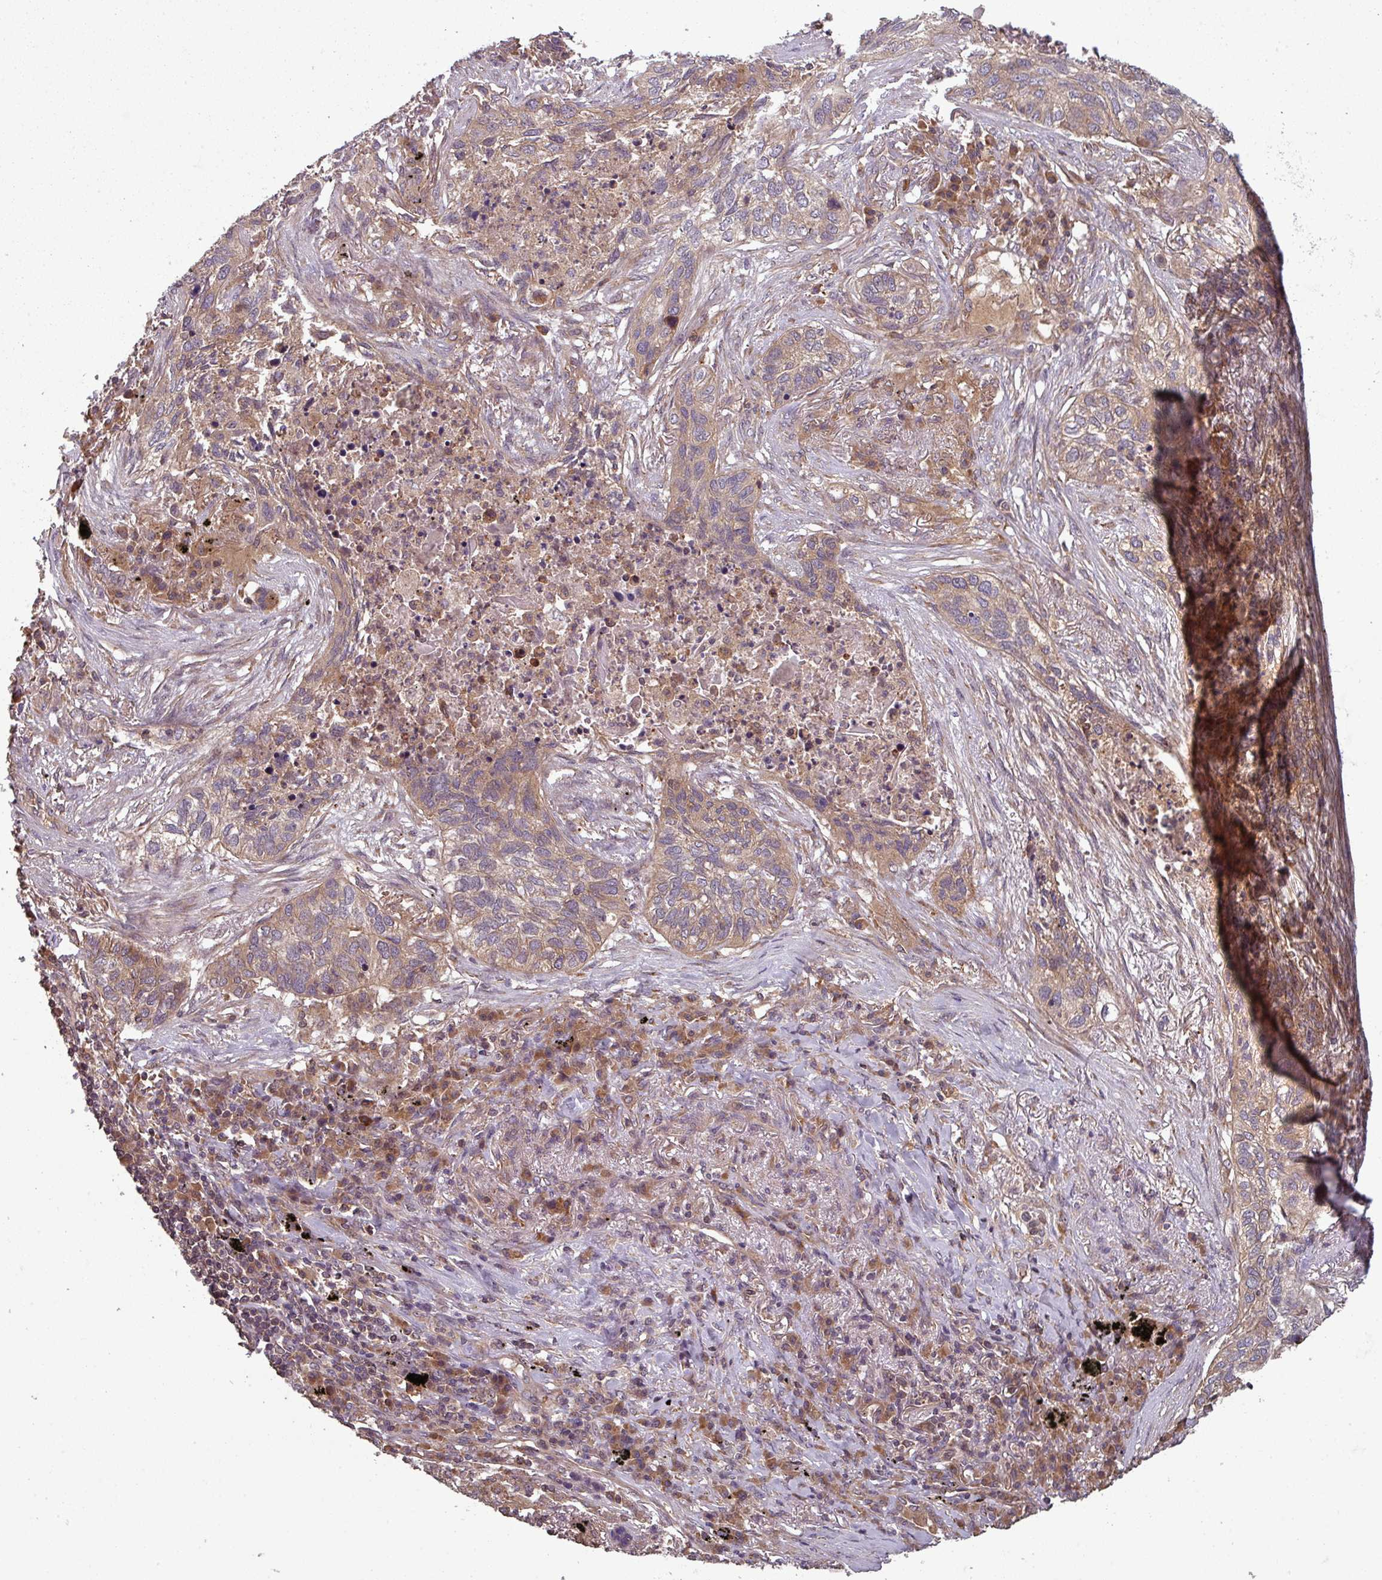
{"staining": {"intensity": "moderate", "quantity": "<25%", "location": "cytoplasmic/membranous"}, "tissue": "lung cancer", "cell_type": "Tumor cells", "image_type": "cancer", "snomed": [{"axis": "morphology", "description": "Squamous cell carcinoma, NOS"}, {"axis": "topography", "description": "Lung"}], "caption": "Immunohistochemistry (IHC) (DAB) staining of human lung cancer (squamous cell carcinoma) shows moderate cytoplasmic/membranous protein positivity in about <25% of tumor cells.", "gene": "GSKIP", "patient": {"sex": "female", "age": 63}}